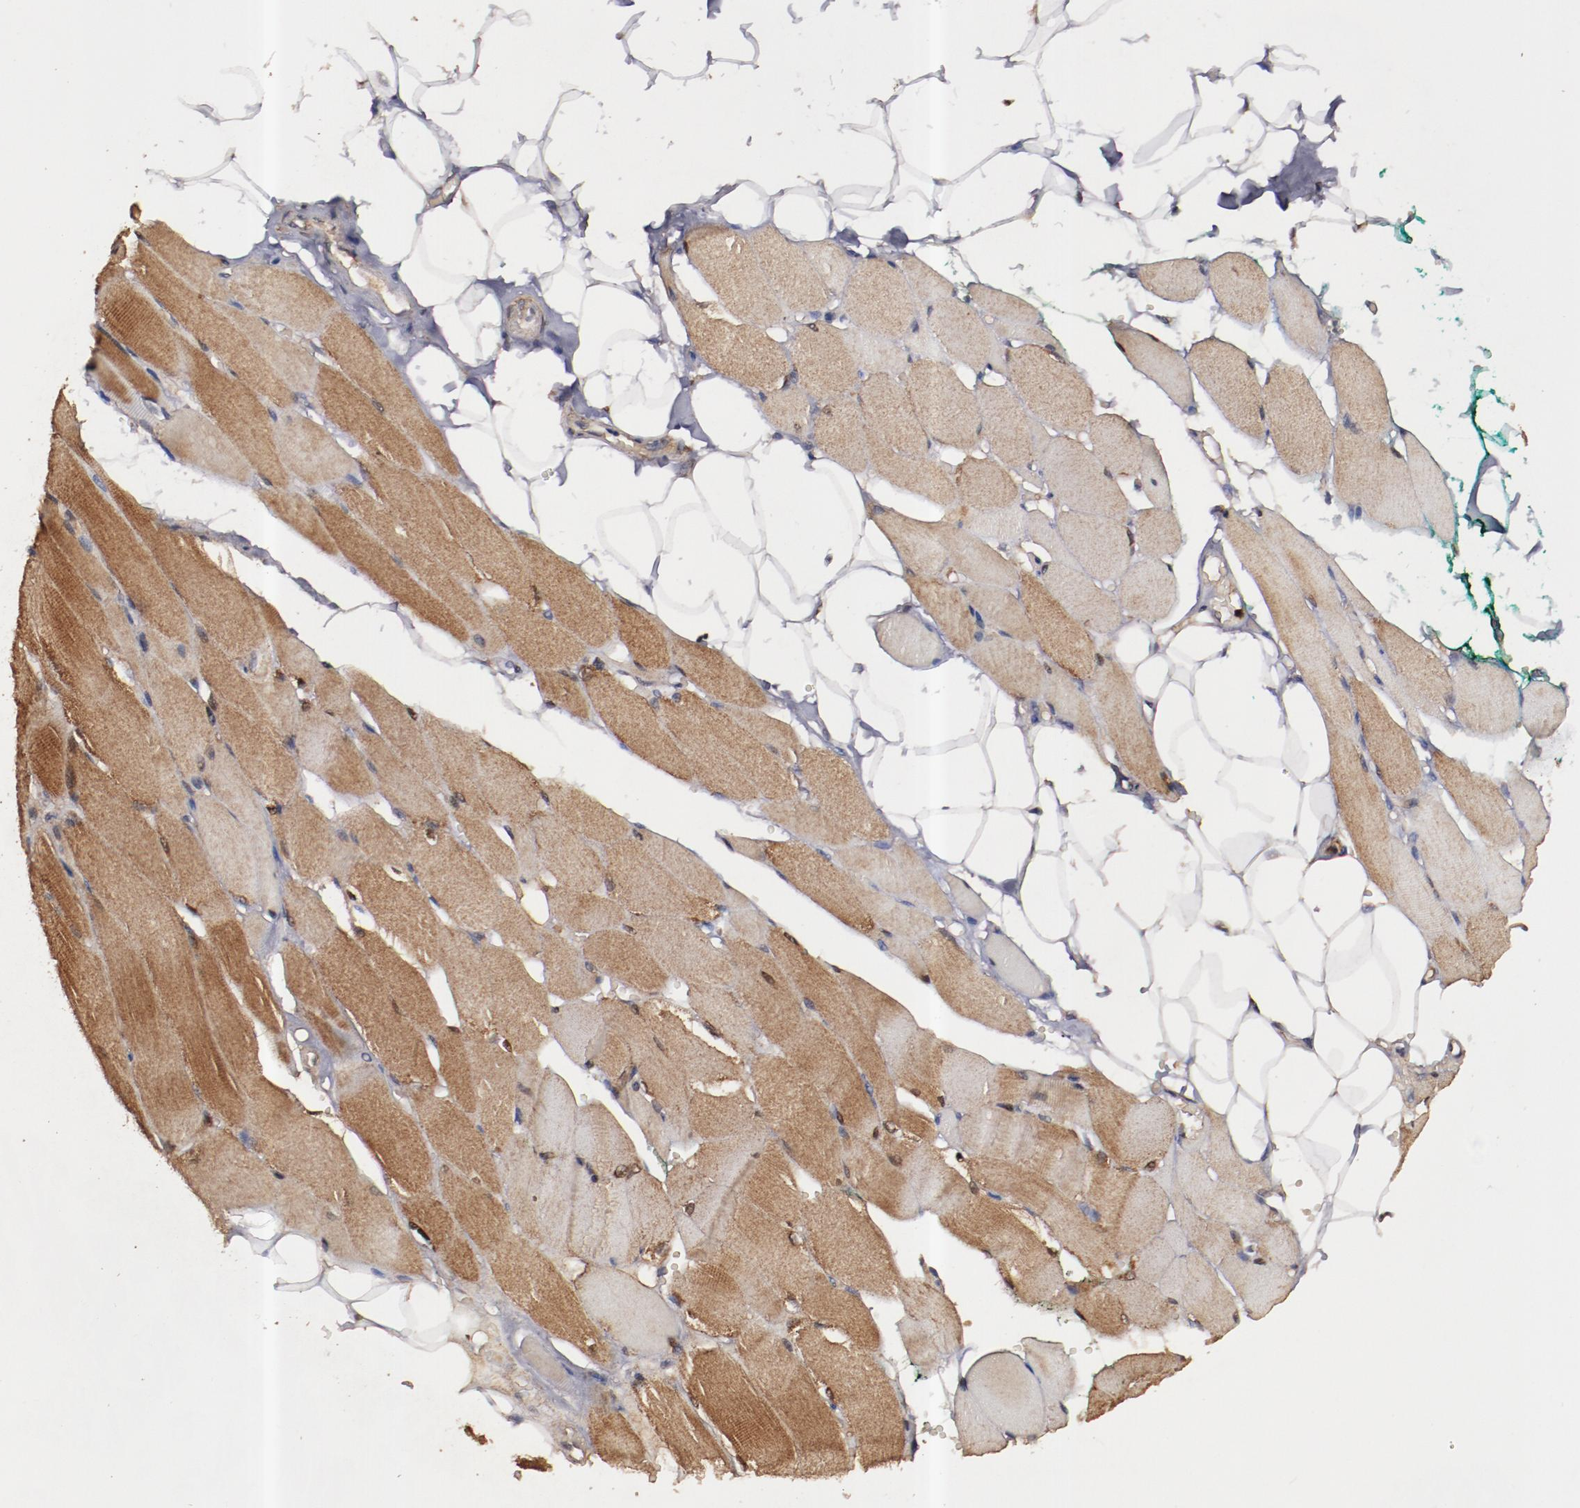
{"staining": {"intensity": "moderate", "quantity": "25%-75%", "location": "cytoplasmic/membranous"}, "tissue": "skeletal muscle", "cell_type": "Myocytes", "image_type": "normal", "snomed": [{"axis": "morphology", "description": "Normal tissue, NOS"}, {"axis": "topography", "description": "Skeletal muscle"}, {"axis": "topography", "description": "Peripheral nerve tissue"}], "caption": "This image exhibits immunohistochemistry (IHC) staining of unremarkable human skeletal muscle, with medium moderate cytoplasmic/membranous staining in approximately 25%-75% of myocytes.", "gene": "TXNDC16", "patient": {"sex": "female", "age": 84}}